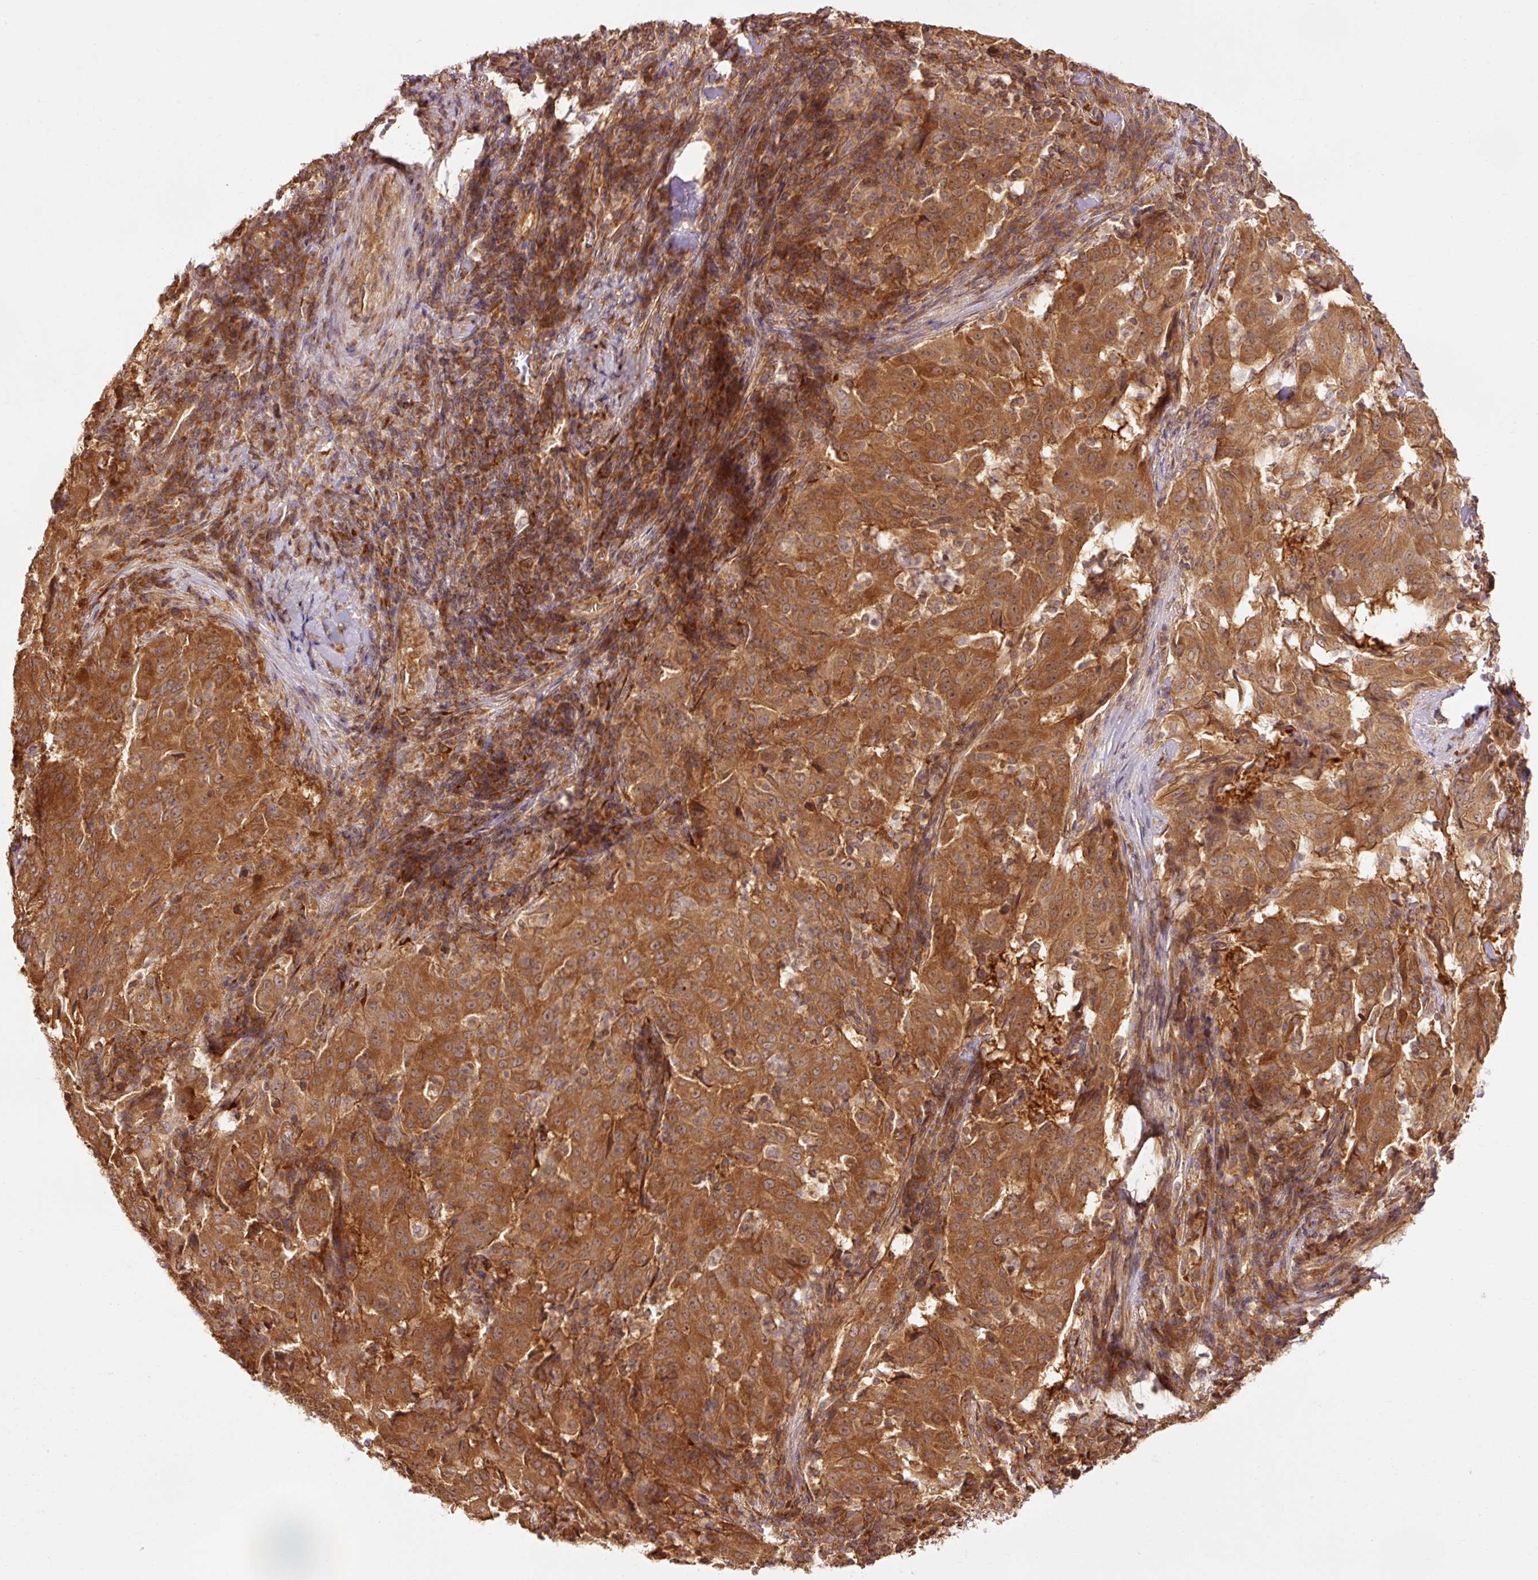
{"staining": {"intensity": "moderate", "quantity": ">75%", "location": "cytoplasmic/membranous"}, "tissue": "pancreatic cancer", "cell_type": "Tumor cells", "image_type": "cancer", "snomed": [{"axis": "morphology", "description": "Adenocarcinoma, NOS"}, {"axis": "topography", "description": "Pancreas"}], "caption": "Immunohistochemistry (IHC) (DAB) staining of human pancreatic adenocarcinoma exhibits moderate cytoplasmic/membranous protein positivity in approximately >75% of tumor cells.", "gene": "PDAP1", "patient": {"sex": "male", "age": 63}}